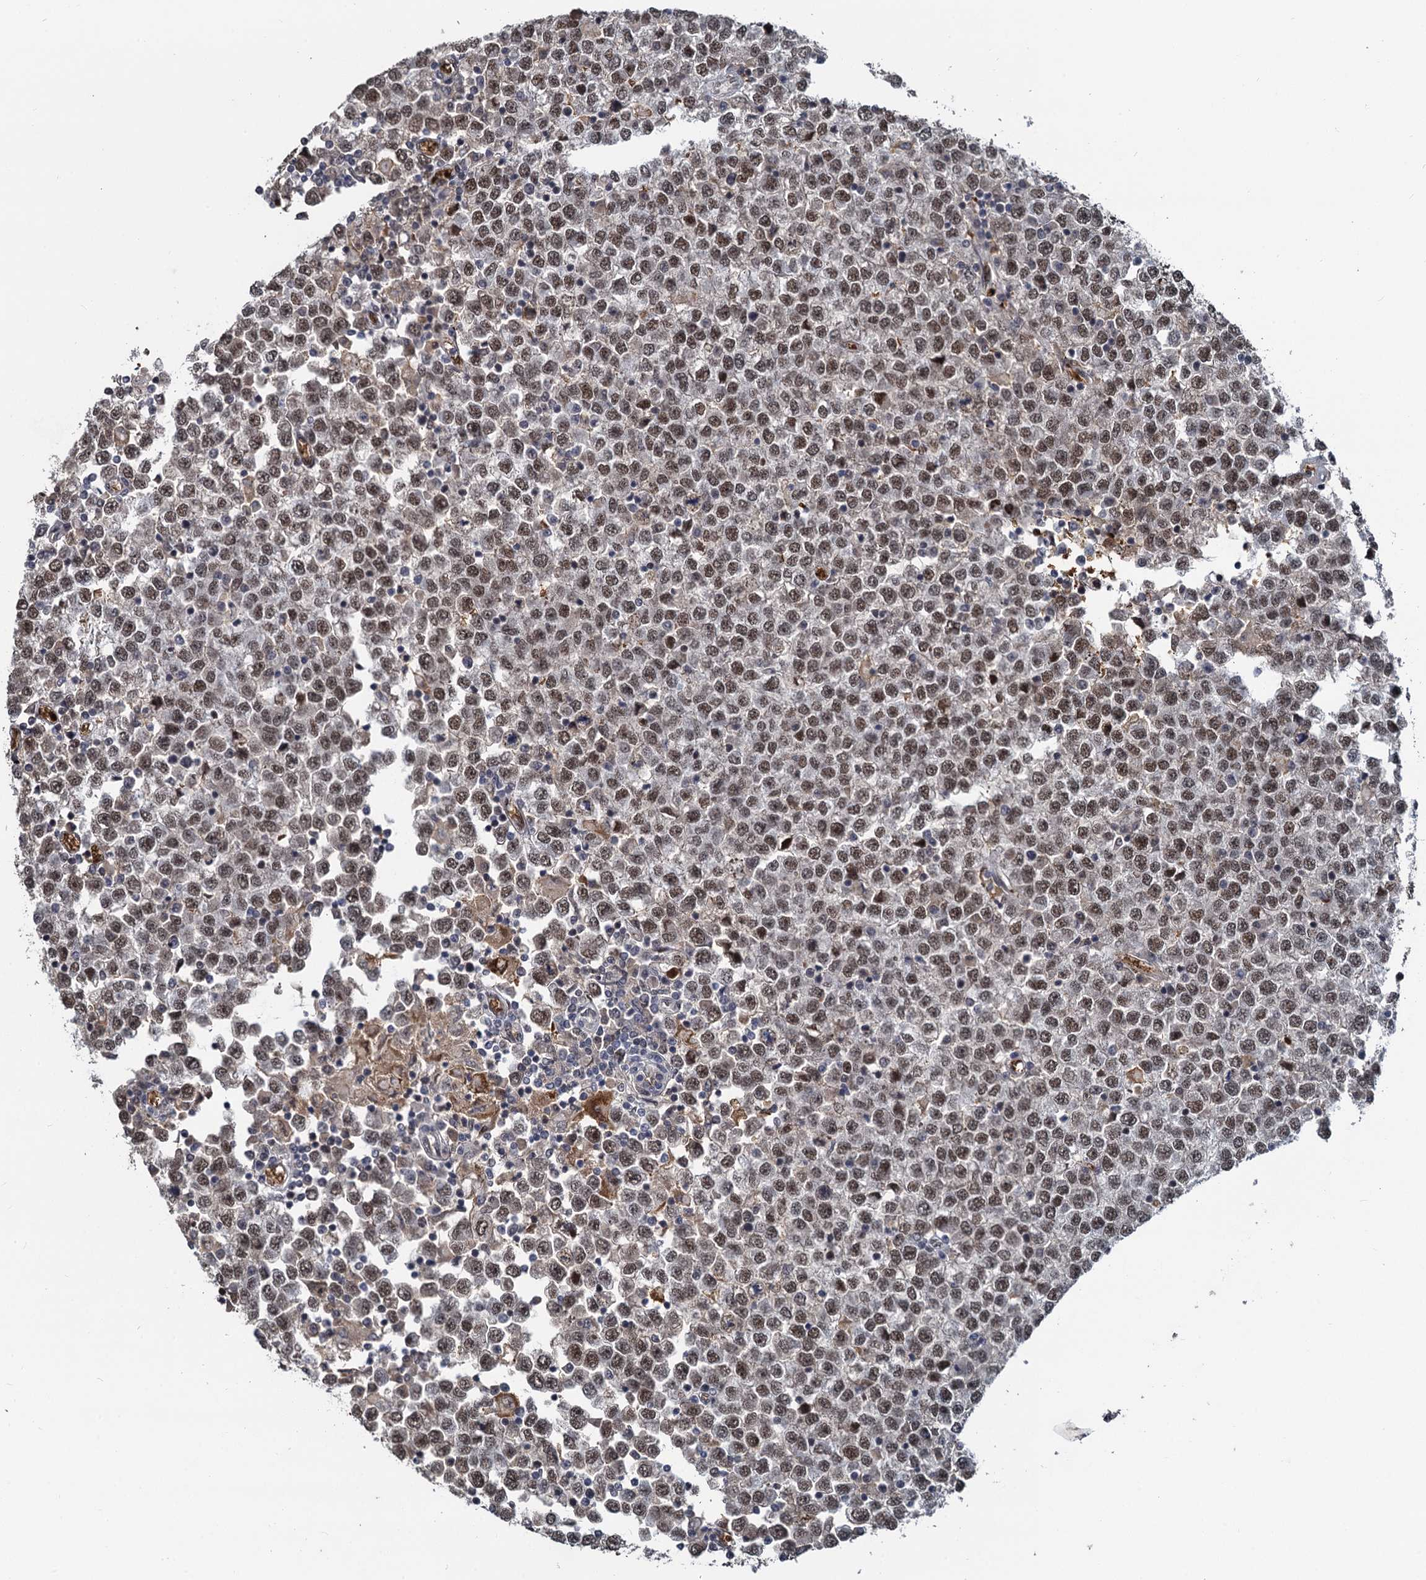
{"staining": {"intensity": "moderate", "quantity": ">75%", "location": "nuclear"}, "tissue": "testis cancer", "cell_type": "Tumor cells", "image_type": "cancer", "snomed": [{"axis": "morphology", "description": "Seminoma, NOS"}, {"axis": "topography", "description": "Testis"}], "caption": "Immunohistochemical staining of testis cancer (seminoma) shows medium levels of moderate nuclear positivity in about >75% of tumor cells. Nuclei are stained in blue.", "gene": "FANCI", "patient": {"sex": "male", "age": 65}}